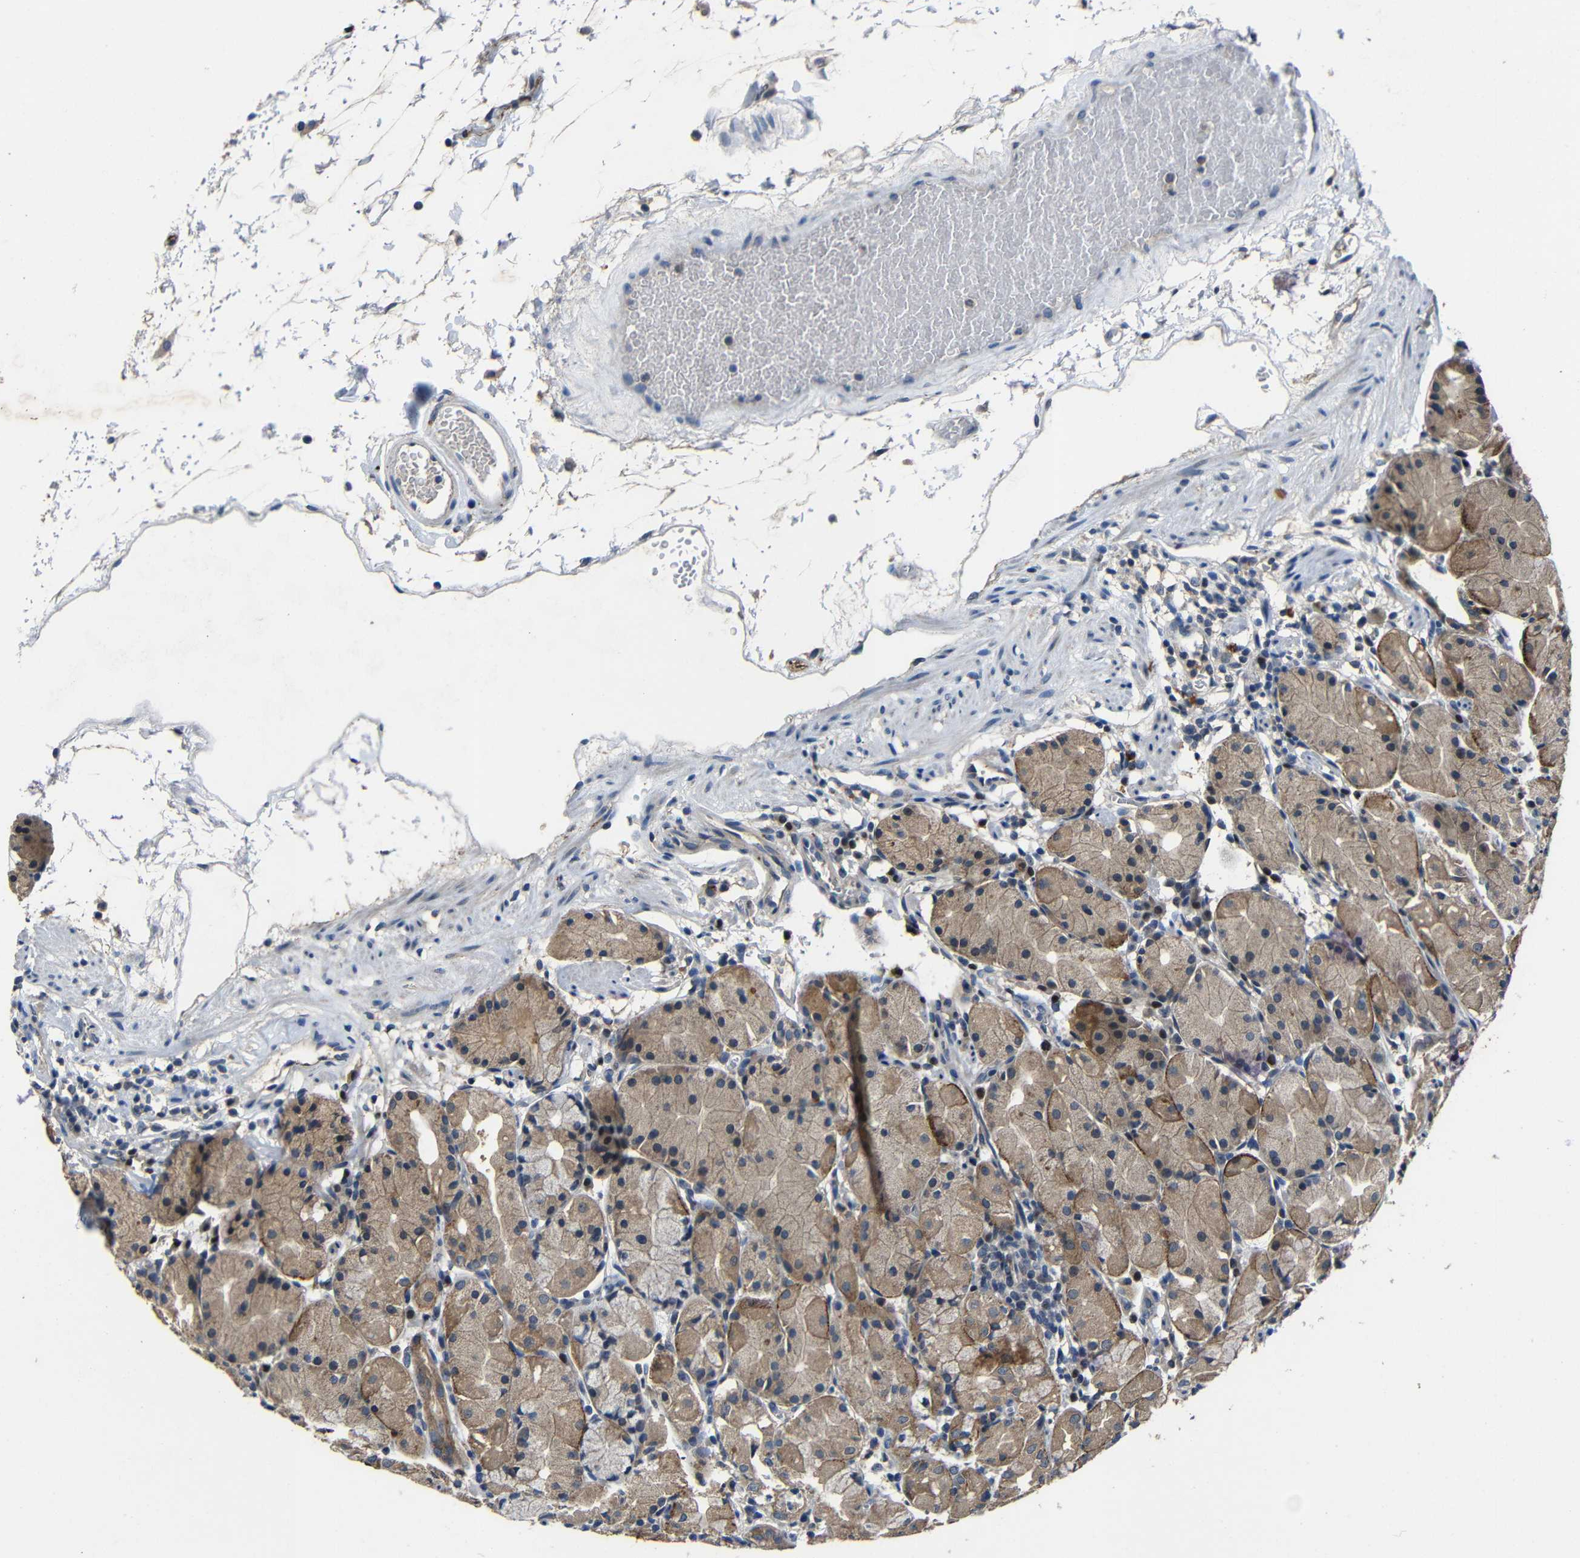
{"staining": {"intensity": "strong", "quantity": ">75%", "location": "cytoplasmic/membranous"}, "tissue": "stomach", "cell_type": "Glandular cells", "image_type": "normal", "snomed": [{"axis": "morphology", "description": "Normal tissue, NOS"}, {"axis": "topography", "description": "Stomach"}, {"axis": "topography", "description": "Stomach, lower"}], "caption": "Immunohistochemical staining of unremarkable stomach shows >75% levels of strong cytoplasmic/membranous protein positivity in approximately >75% of glandular cells. (DAB IHC, brown staining for protein, blue staining for nuclei).", "gene": "C6orf89", "patient": {"sex": "female", "age": 75}}